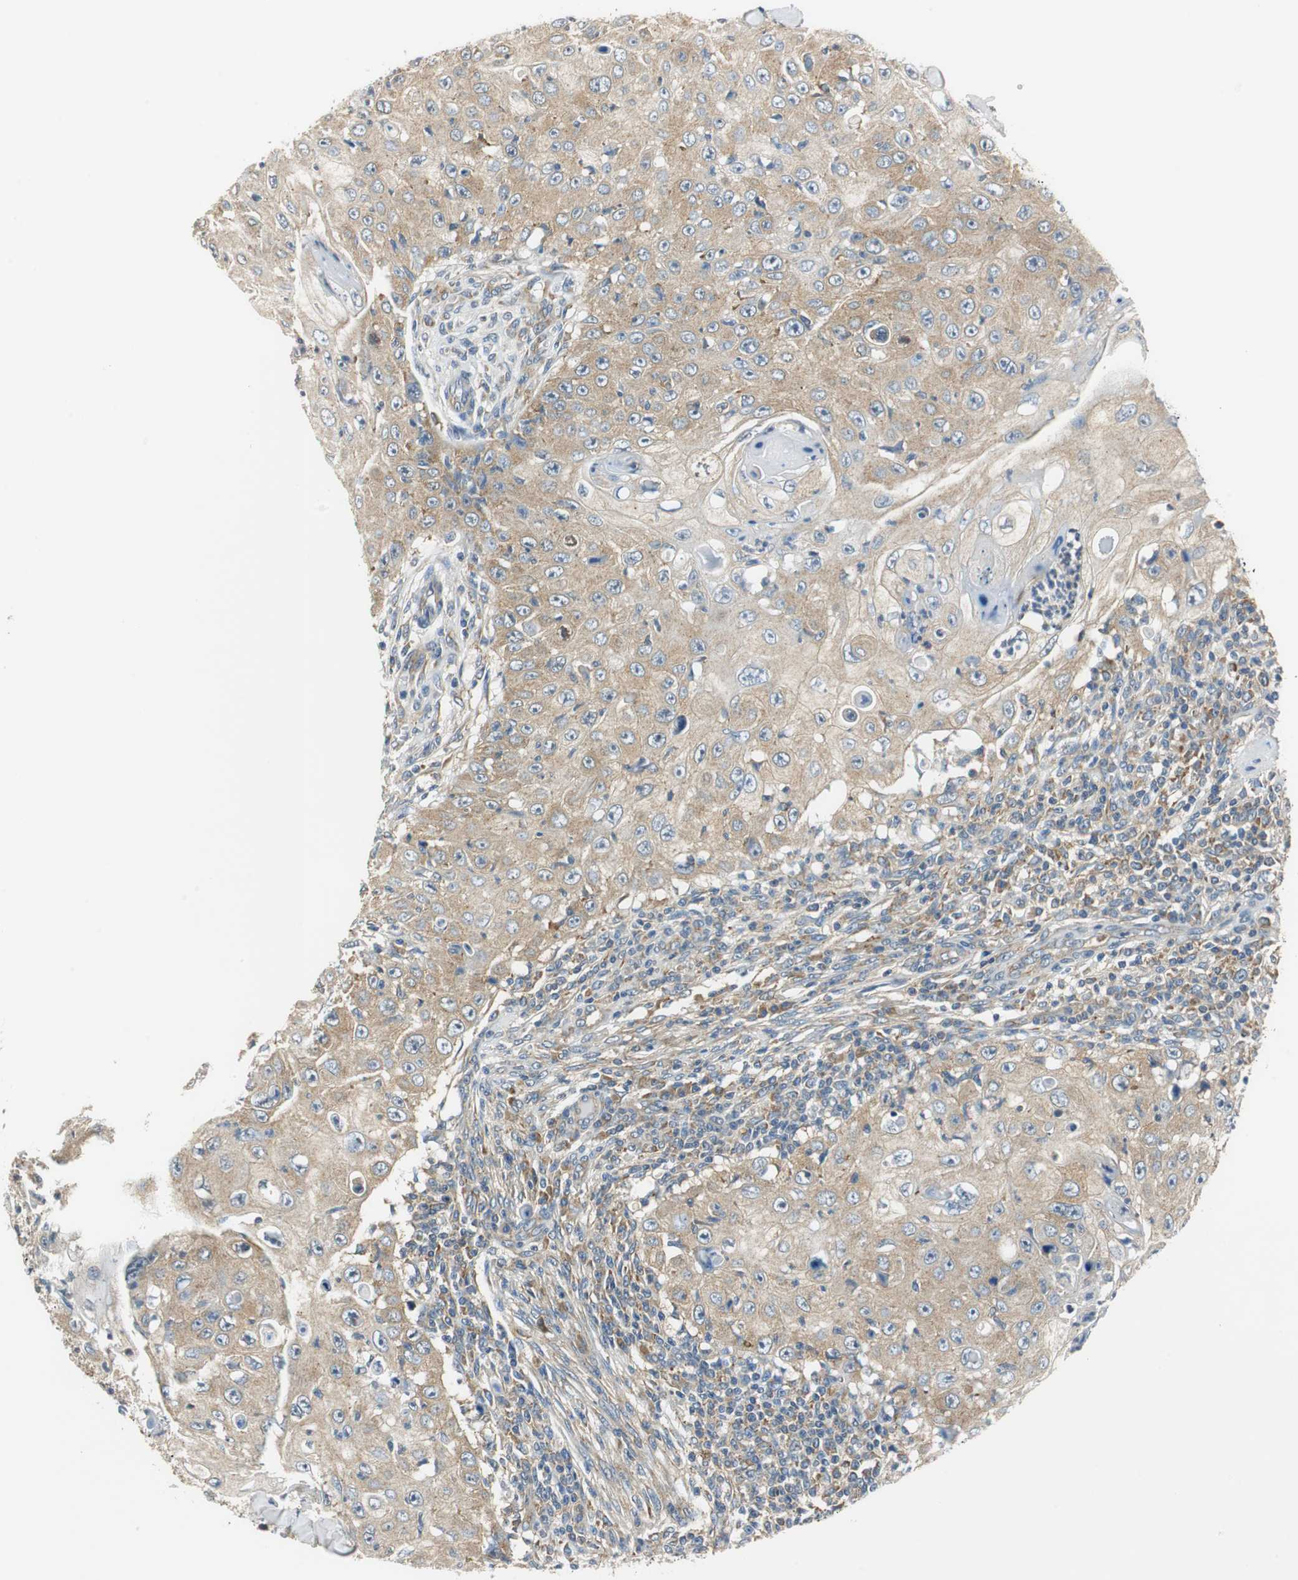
{"staining": {"intensity": "moderate", "quantity": ">75%", "location": "cytoplasmic/membranous"}, "tissue": "skin cancer", "cell_type": "Tumor cells", "image_type": "cancer", "snomed": [{"axis": "morphology", "description": "Squamous cell carcinoma, NOS"}, {"axis": "topography", "description": "Skin"}], "caption": "Immunohistochemistry (IHC) of squamous cell carcinoma (skin) exhibits medium levels of moderate cytoplasmic/membranous staining in about >75% of tumor cells.", "gene": "CNOT3", "patient": {"sex": "male", "age": 86}}